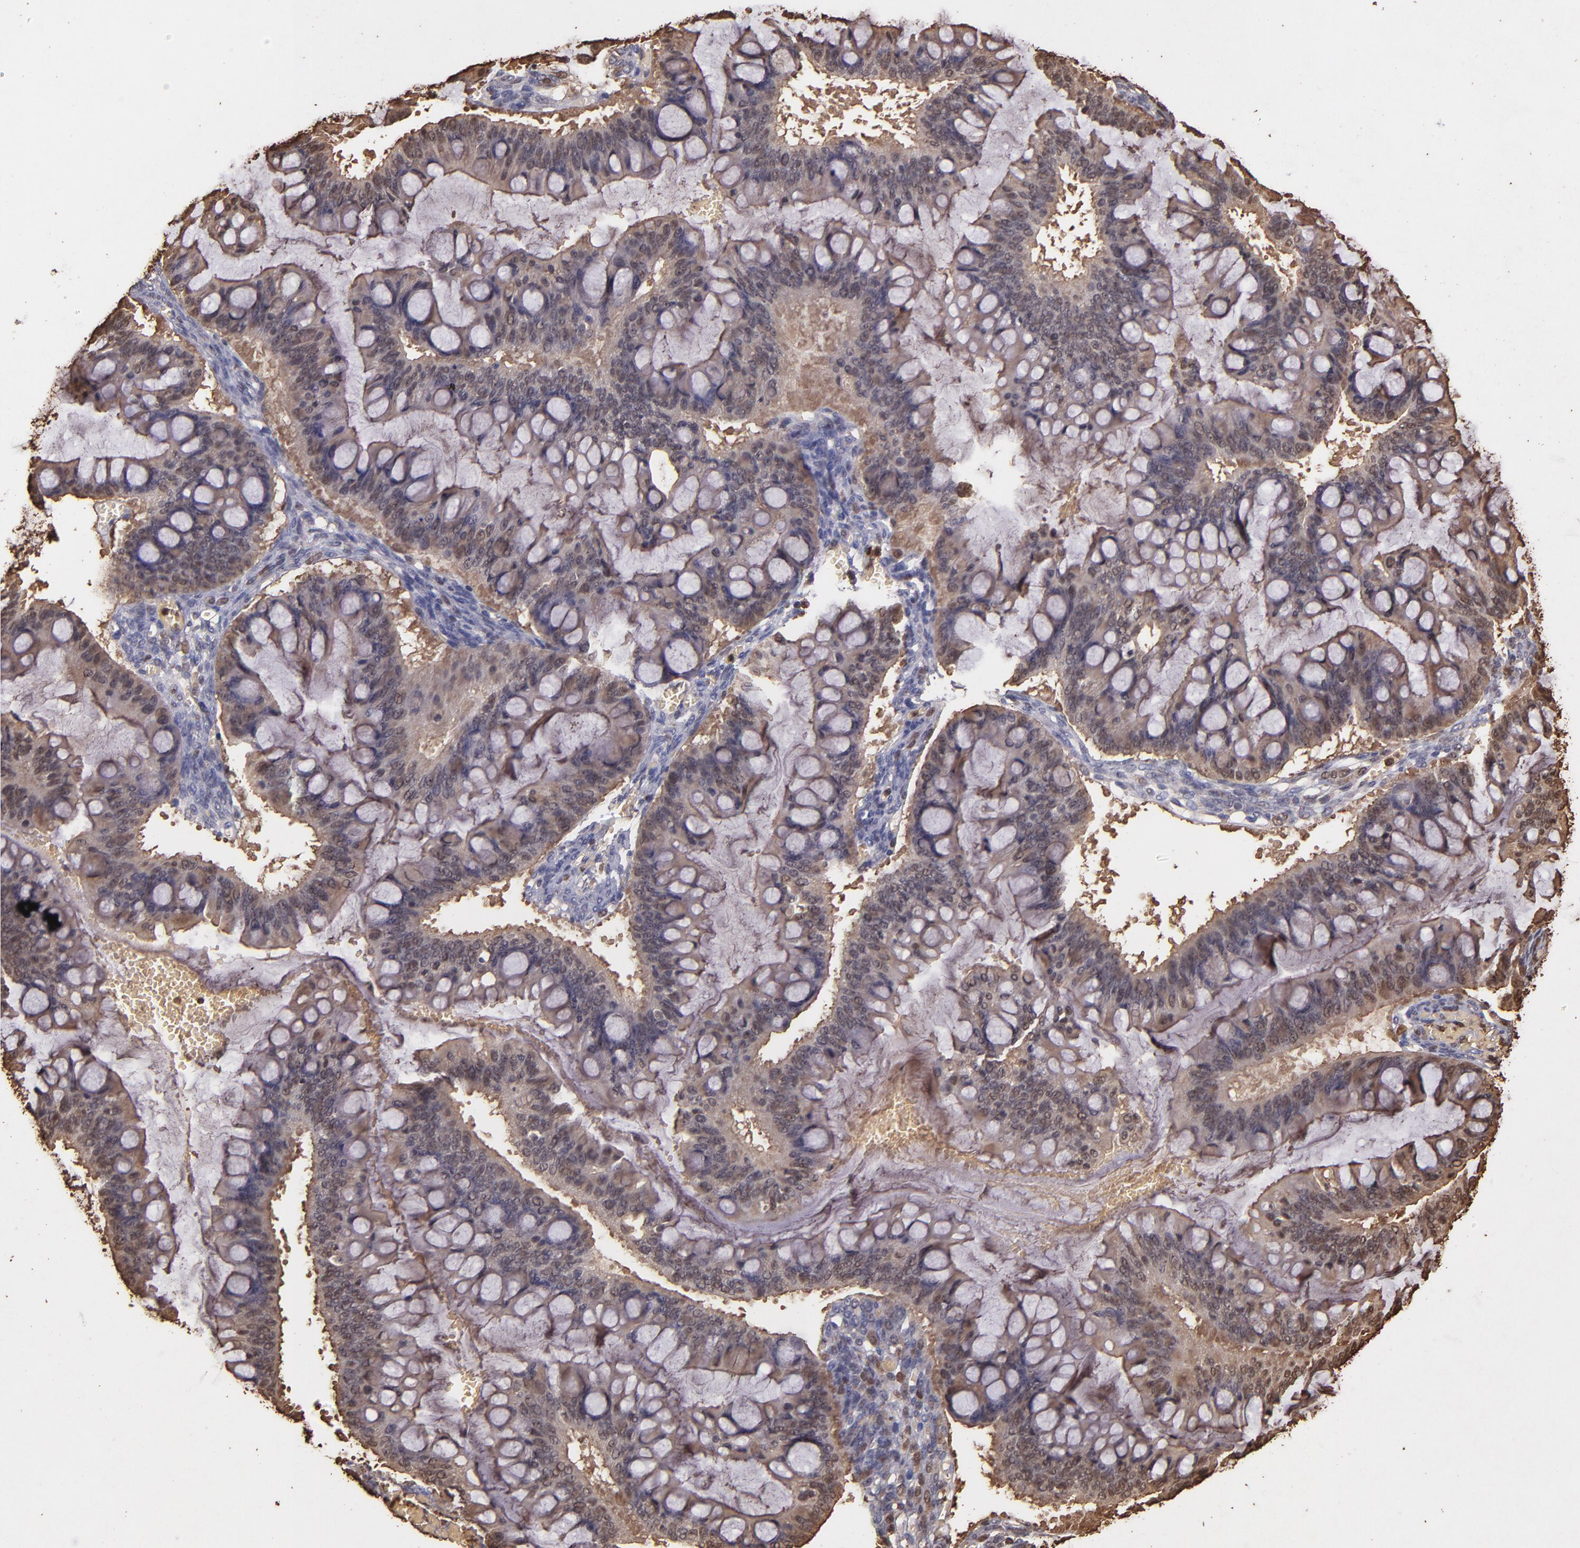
{"staining": {"intensity": "weak", "quantity": ">75%", "location": "cytoplasmic/membranous"}, "tissue": "ovarian cancer", "cell_type": "Tumor cells", "image_type": "cancer", "snomed": [{"axis": "morphology", "description": "Cystadenocarcinoma, mucinous, NOS"}, {"axis": "topography", "description": "Ovary"}], "caption": "Protein expression by immunohistochemistry (IHC) demonstrates weak cytoplasmic/membranous positivity in approximately >75% of tumor cells in ovarian mucinous cystadenocarcinoma. Using DAB (3,3'-diaminobenzidine) (brown) and hematoxylin (blue) stains, captured at high magnification using brightfield microscopy.", "gene": "S100A6", "patient": {"sex": "female", "age": 73}}